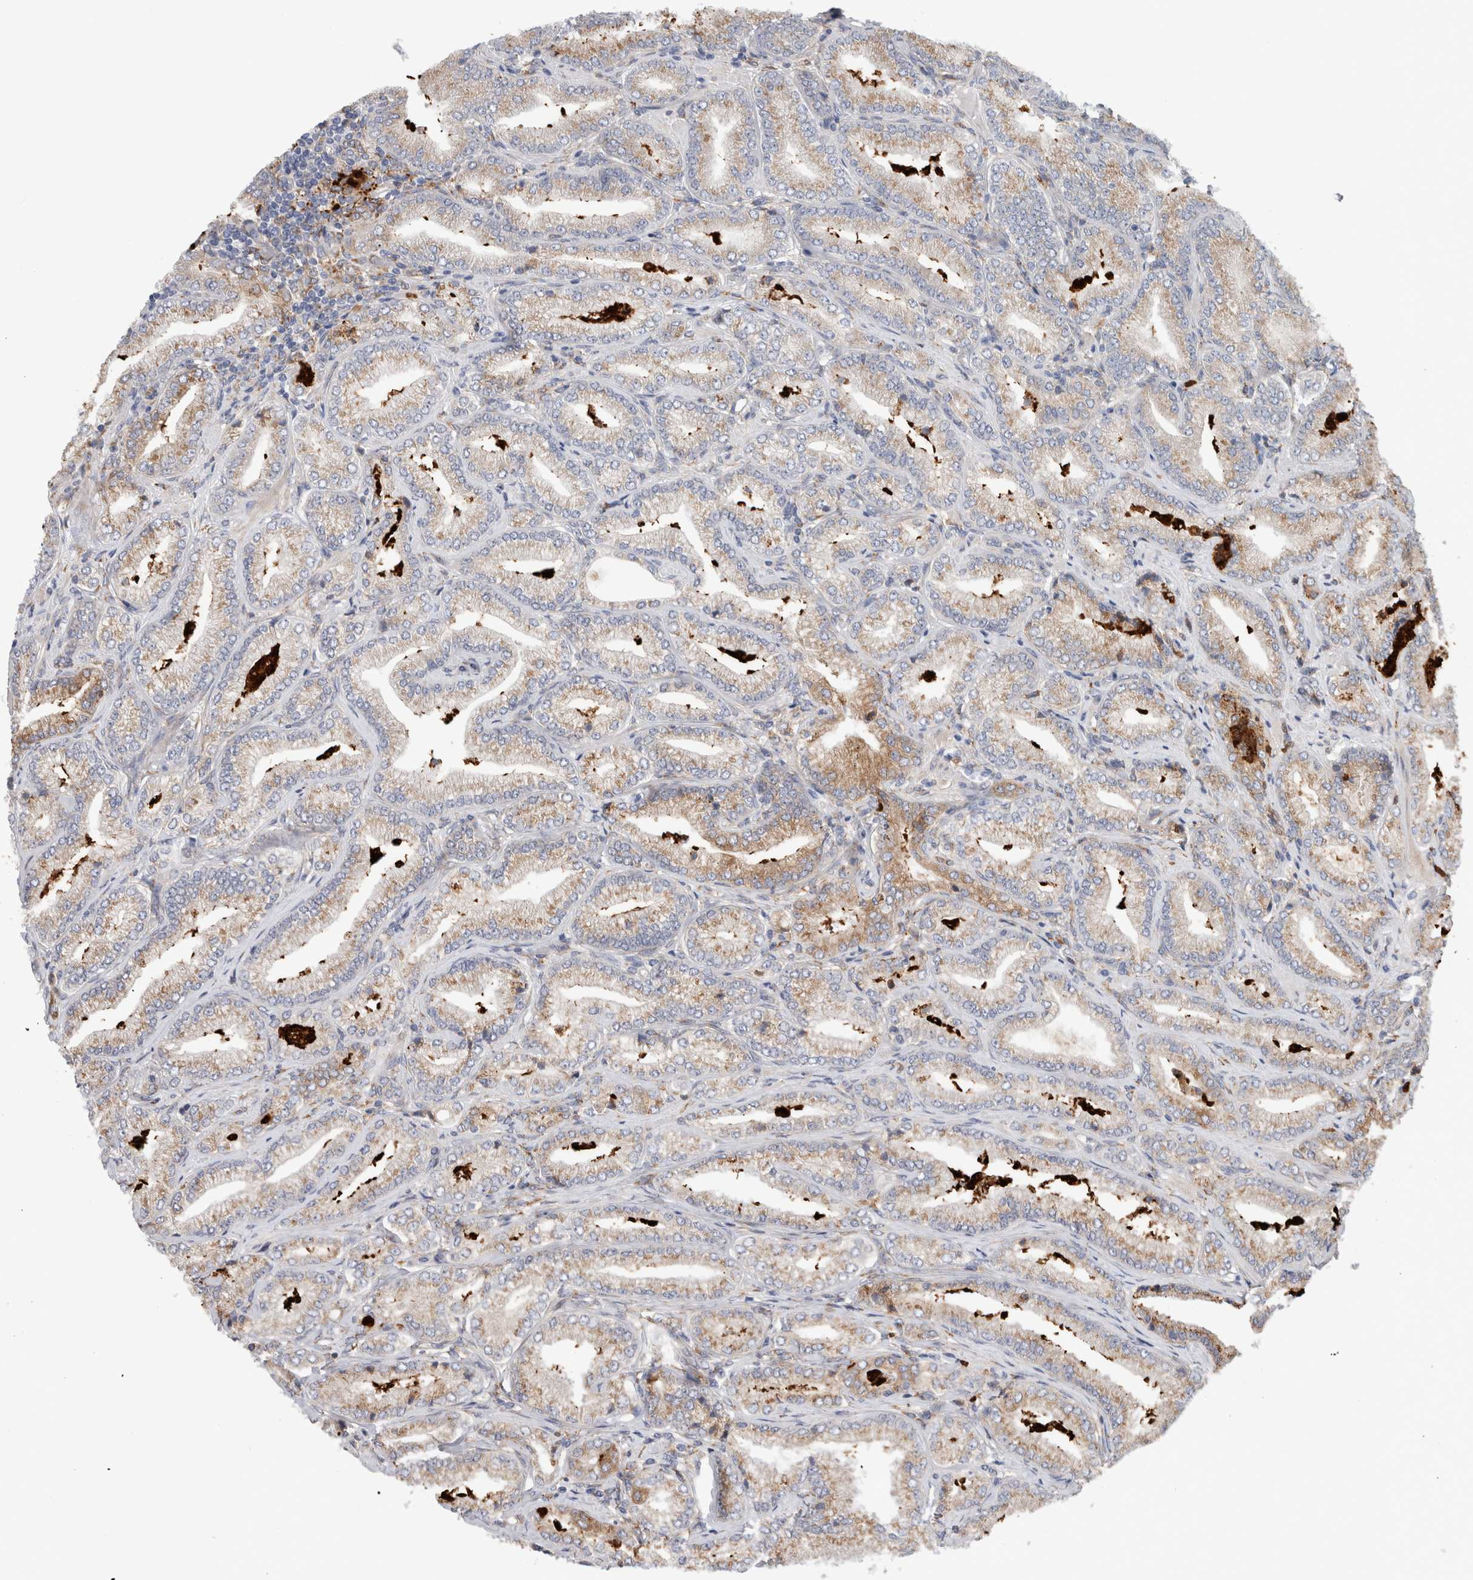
{"staining": {"intensity": "weak", "quantity": ">75%", "location": "cytoplasmic/membranous"}, "tissue": "prostate cancer", "cell_type": "Tumor cells", "image_type": "cancer", "snomed": [{"axis": "morphology", "description": "Adenocarcinoma, Low grade"}, {"axis": "topography", "description": "Prostate"}], "caption": "Prostate cancer stained with a protein marker displays weak staining in tumor cells.", "gene": "P4HA1", "patient": {"sex": "male", "age": 62}}